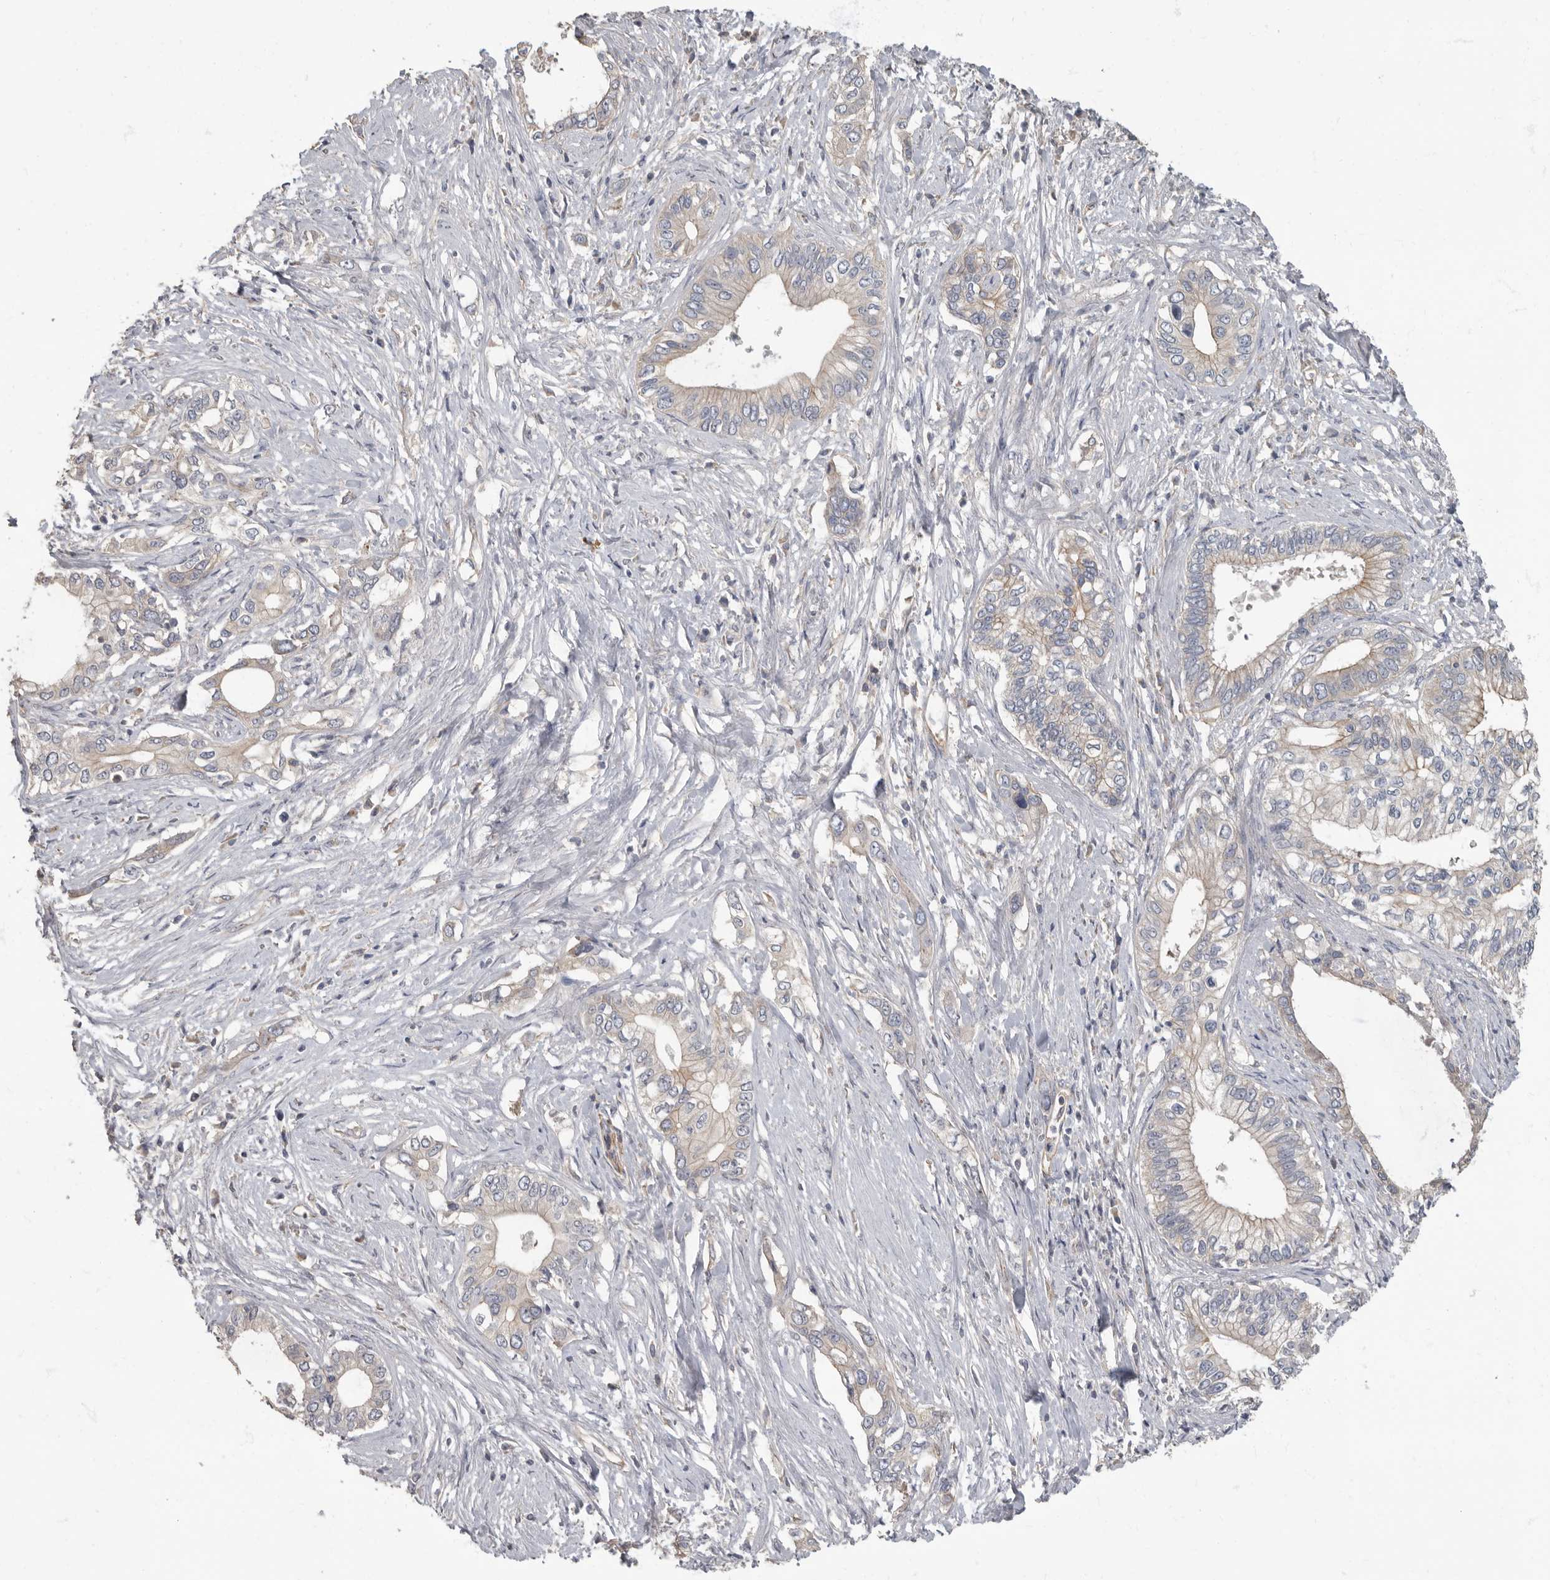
{"staining": {"intensity": "negative", "quantity": "none", "location": "none"}, "tissue": "pancreatic cancer", "cell_type": "Tumor cells", "image_type": "cancer", "snomed": [{"axis": "morphology", "description": "Normal tissue, NOS"}, {"axis": "morphology", "description": "Adenocarcinoma, NOS"}, {"axis": "topography", "description": "Pancreas"}, {"axis": "topography", "description": "Peripheral nerve tissue"}], "caption": "This is a histopathology image of immunohistochemistry staining of pancreatic adenocarcinoma, which shows no staining in tumor cells. The staining is performed using DAB brown chromogen with nuclei counter-stained in using hematoxylin.", "gene": "PDK1", "patient": {"sex": "male", "age": 59}}